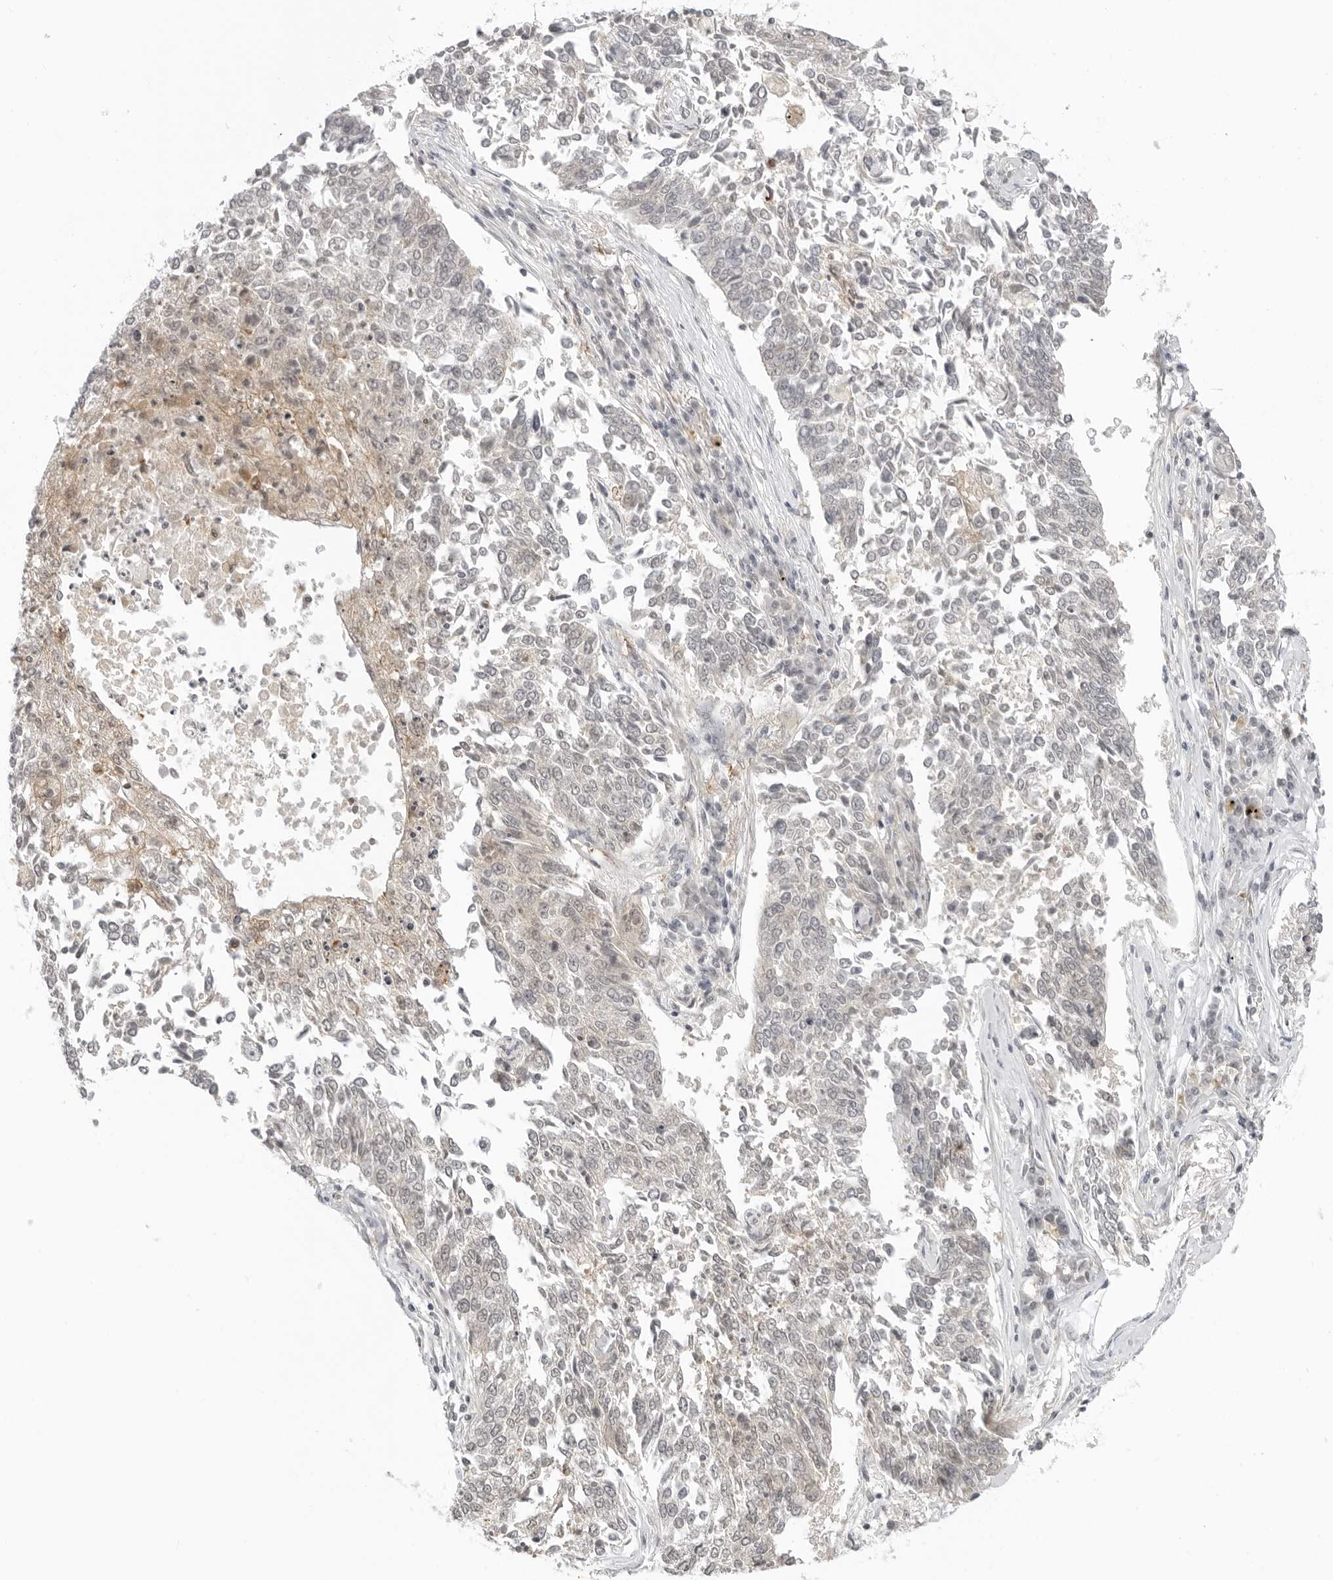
{"staining": {"intensity": "negative", "quantity": "none", "location": "none"}, "tissue": "lung cancer", "cell_type": "Tumor cells", "image_type": "cancer", "snomed": [{"axis": "morphology", "description": "Normal tissue, NOS"}, {"axis": "morphology", "description": "Squamous cell carcinoma, NOS"}, {"axis": "topography", "description": "Cartilage tissue"}, {"axis": "topography", "description": "Bronchus"}, {"axis": "topography", "description": "Lung"}], "caption": "Human lung cancer (squamous cell carcinoma) stained for a protein using immunohistochemistry (IHC) reveals no expression in tumor cells.", "gene": "TRAPPC3", "patient": {"sex": "female", "age": 49}}